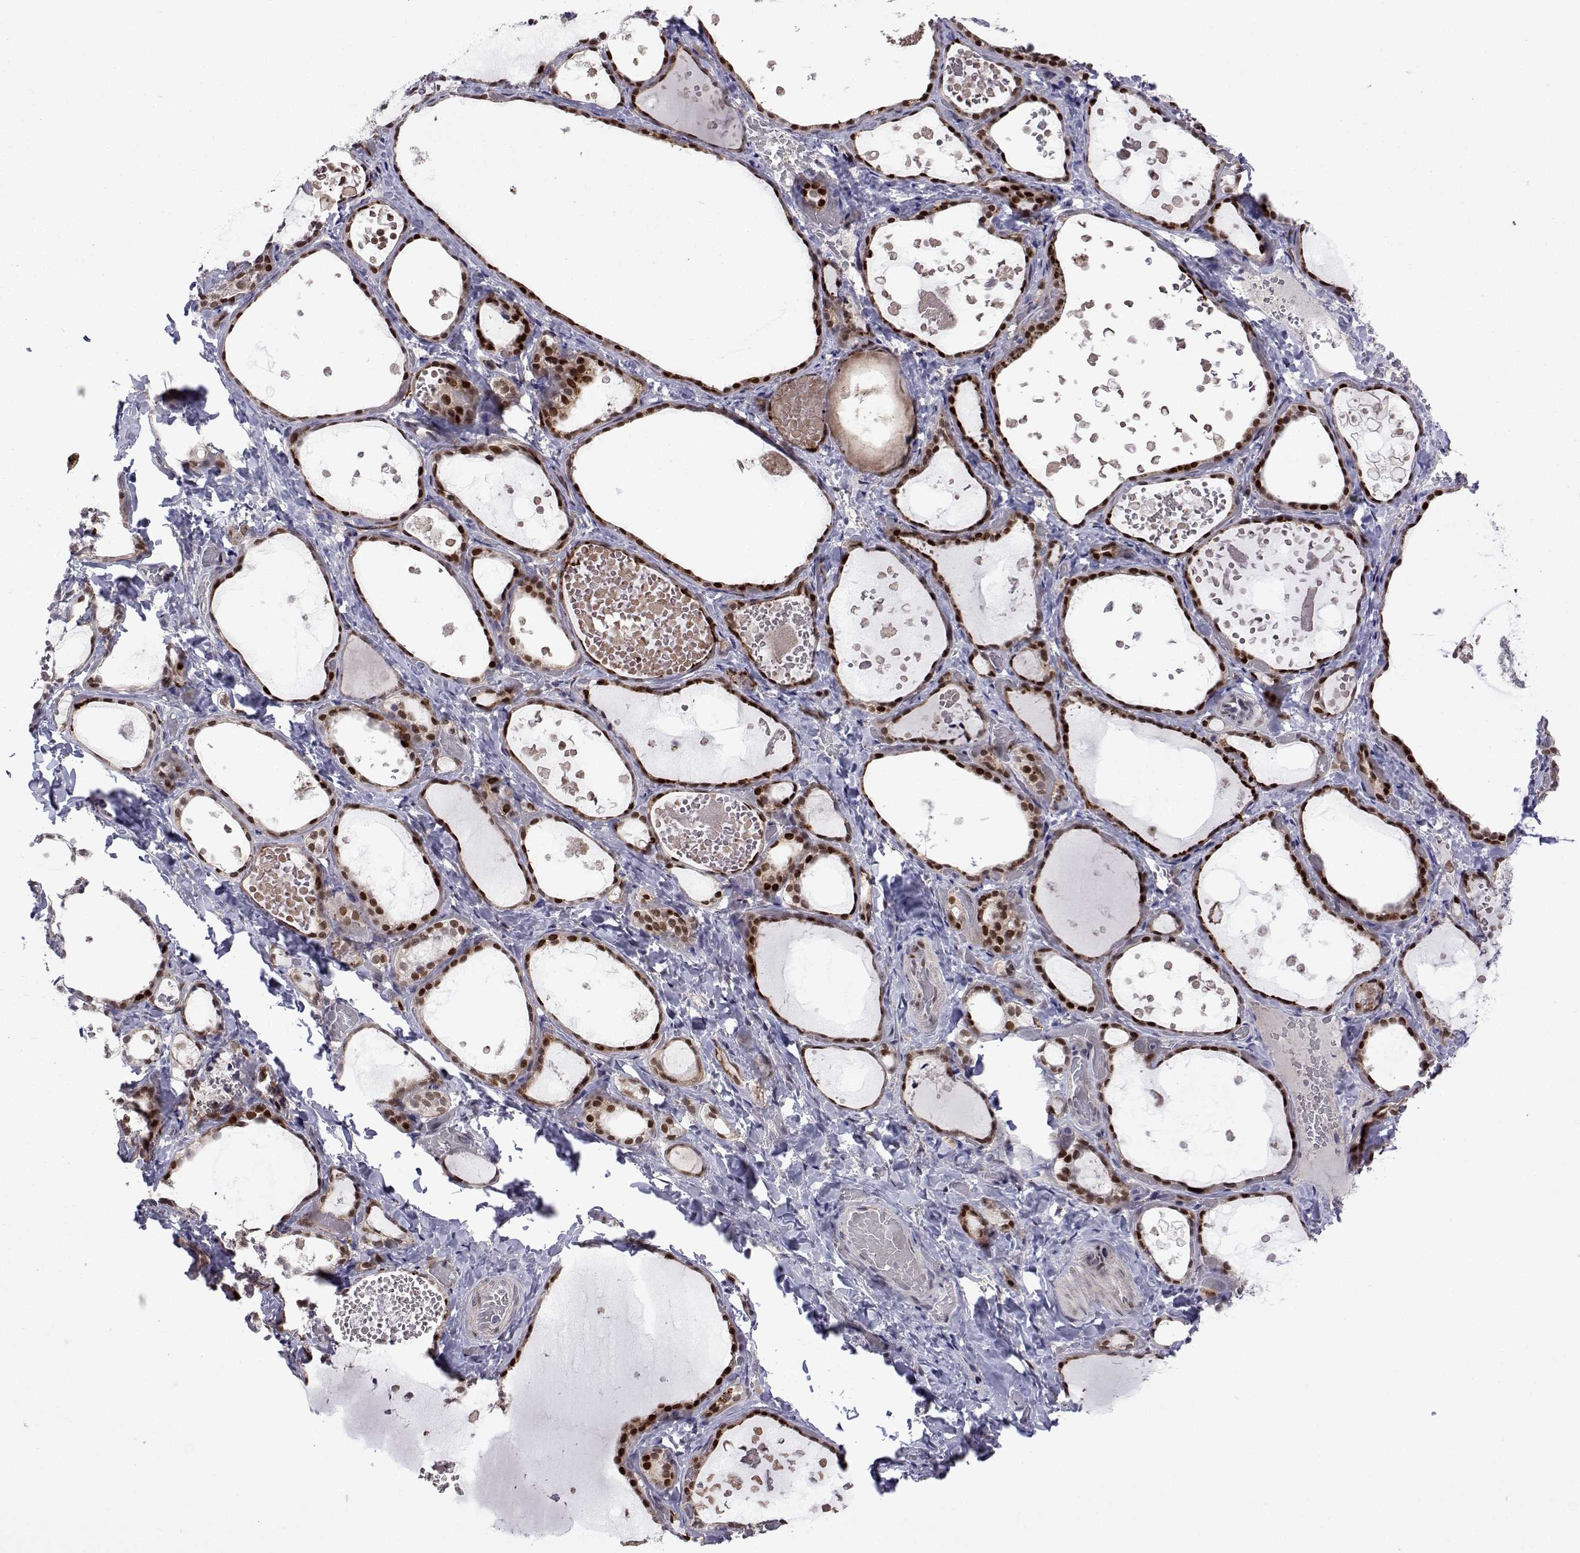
{"staining": {"intensity": "strong", "quantity": ">75%", "location": "cytoplasmic/membranous,nuclear"}, "tissue": "thyroid gland", "cell_type": "Glandular cells", "image_type": "normal", "snomed": [{"axis": "morphology", "description": "Normal tissue, NOS"}, {"axis": "topography", "description": "Thyroid gland"}], "caption": "Protein analysis of benign thyroid gland exhibits strong cytoplasmic/membranous,nuclear staining in about >75% of glandular cells. (DAB IHC with brightfield microscopy, high magnification).", "gene": "EFCAB3", "patient": {"sex": "female", "age": 56}}